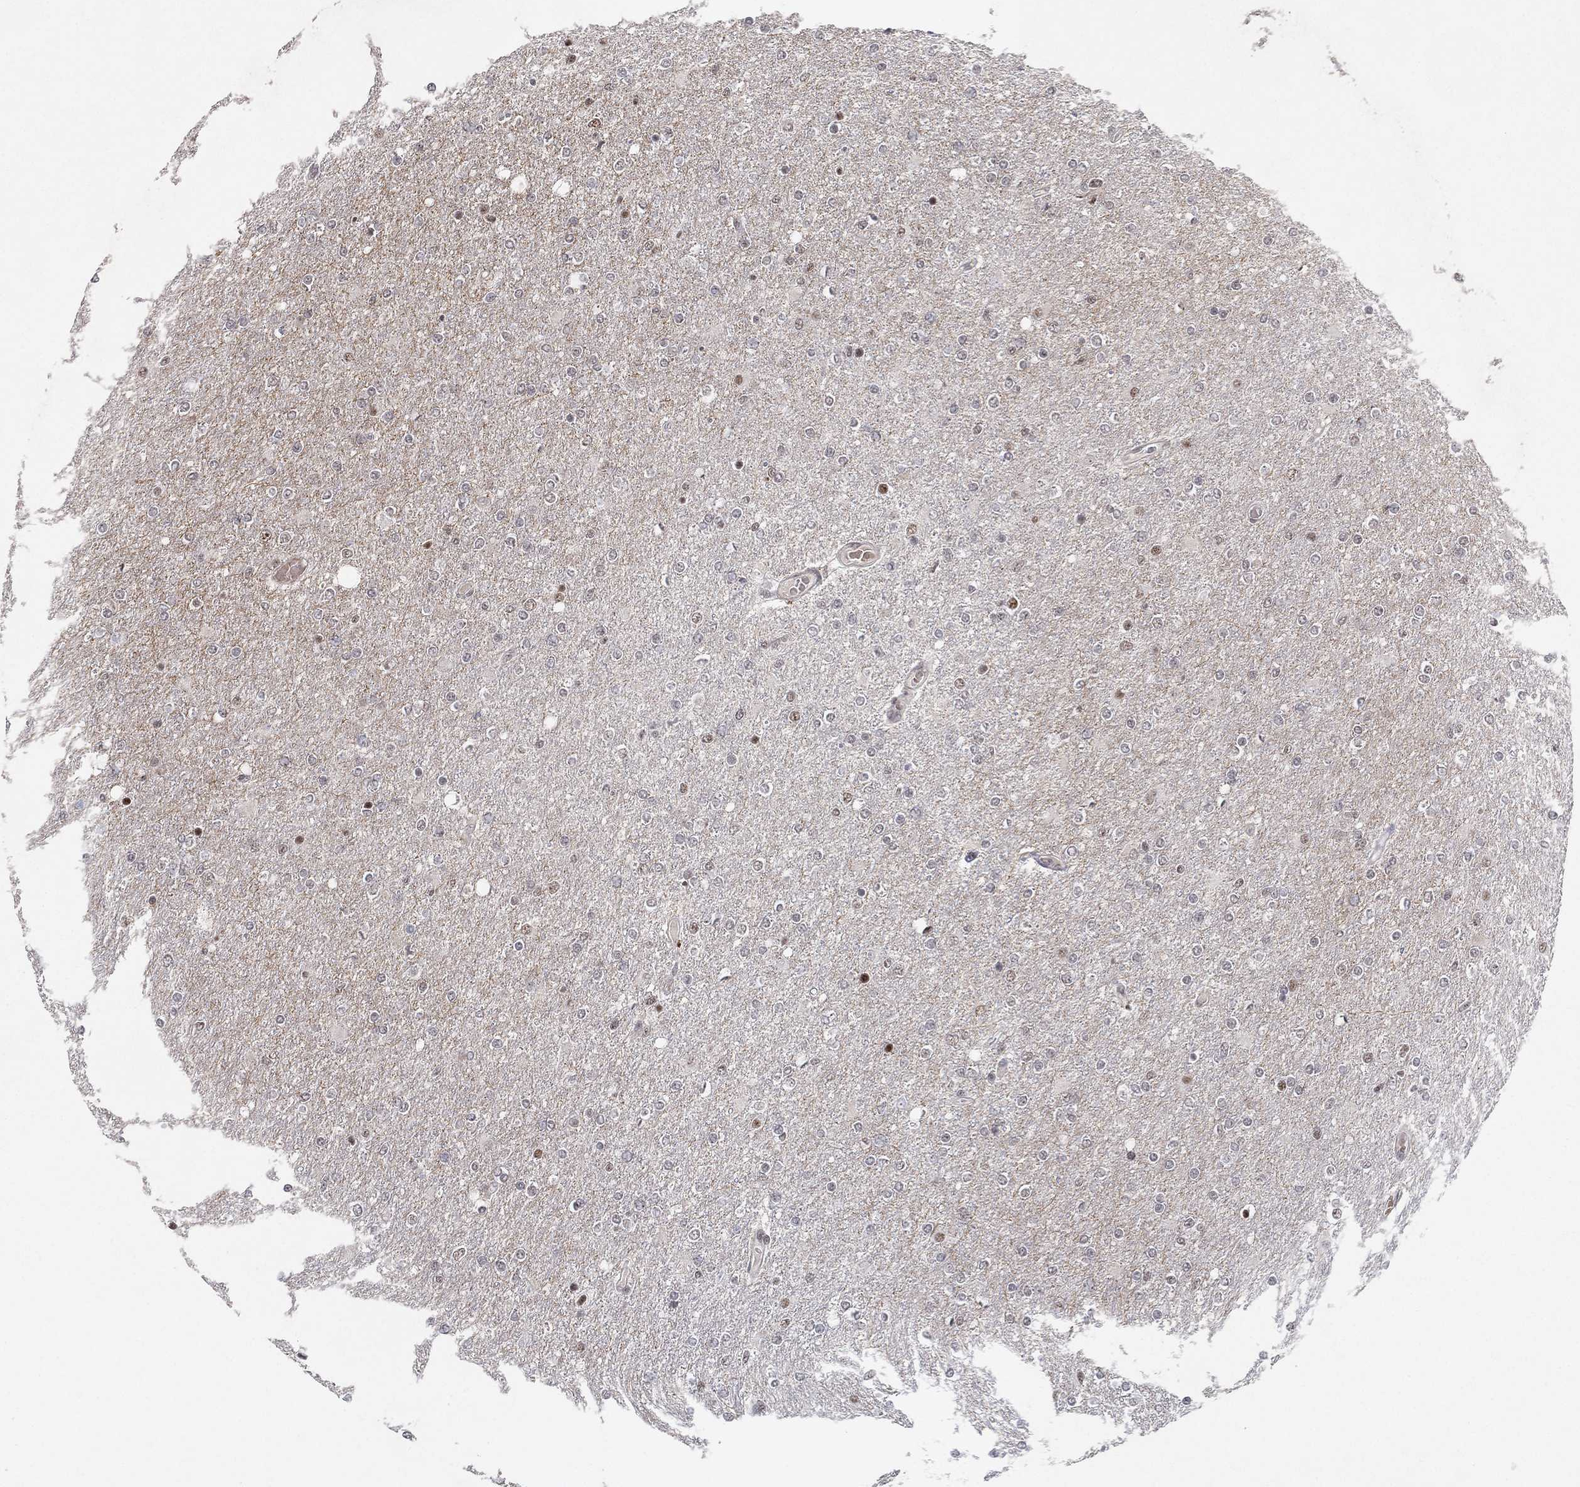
{"staining": {"intensity": "negative", "quantity": "none", "location": "none"}, "tissue": "glioma", "cell_type": "Tumor cells", "image_type": "cancer", "snomed": [{"axis": "morphology", "description": "Glioma, malignant, High grade"}, {"axis": "topography", "description": "Cerebral cortex"}], "caption": "Image shows no protein staining in tumor cells of malignant high-grade glioma tissue. The staining was performed using DAB (3,3'-diaminobenzidine) to visualize the protein expression in brown, while the nuclei were stained in blue with hematoxylin (Magnification: 20x).", "gene": "DGCR8", "patient": {"sex": "male", "age": 70}}